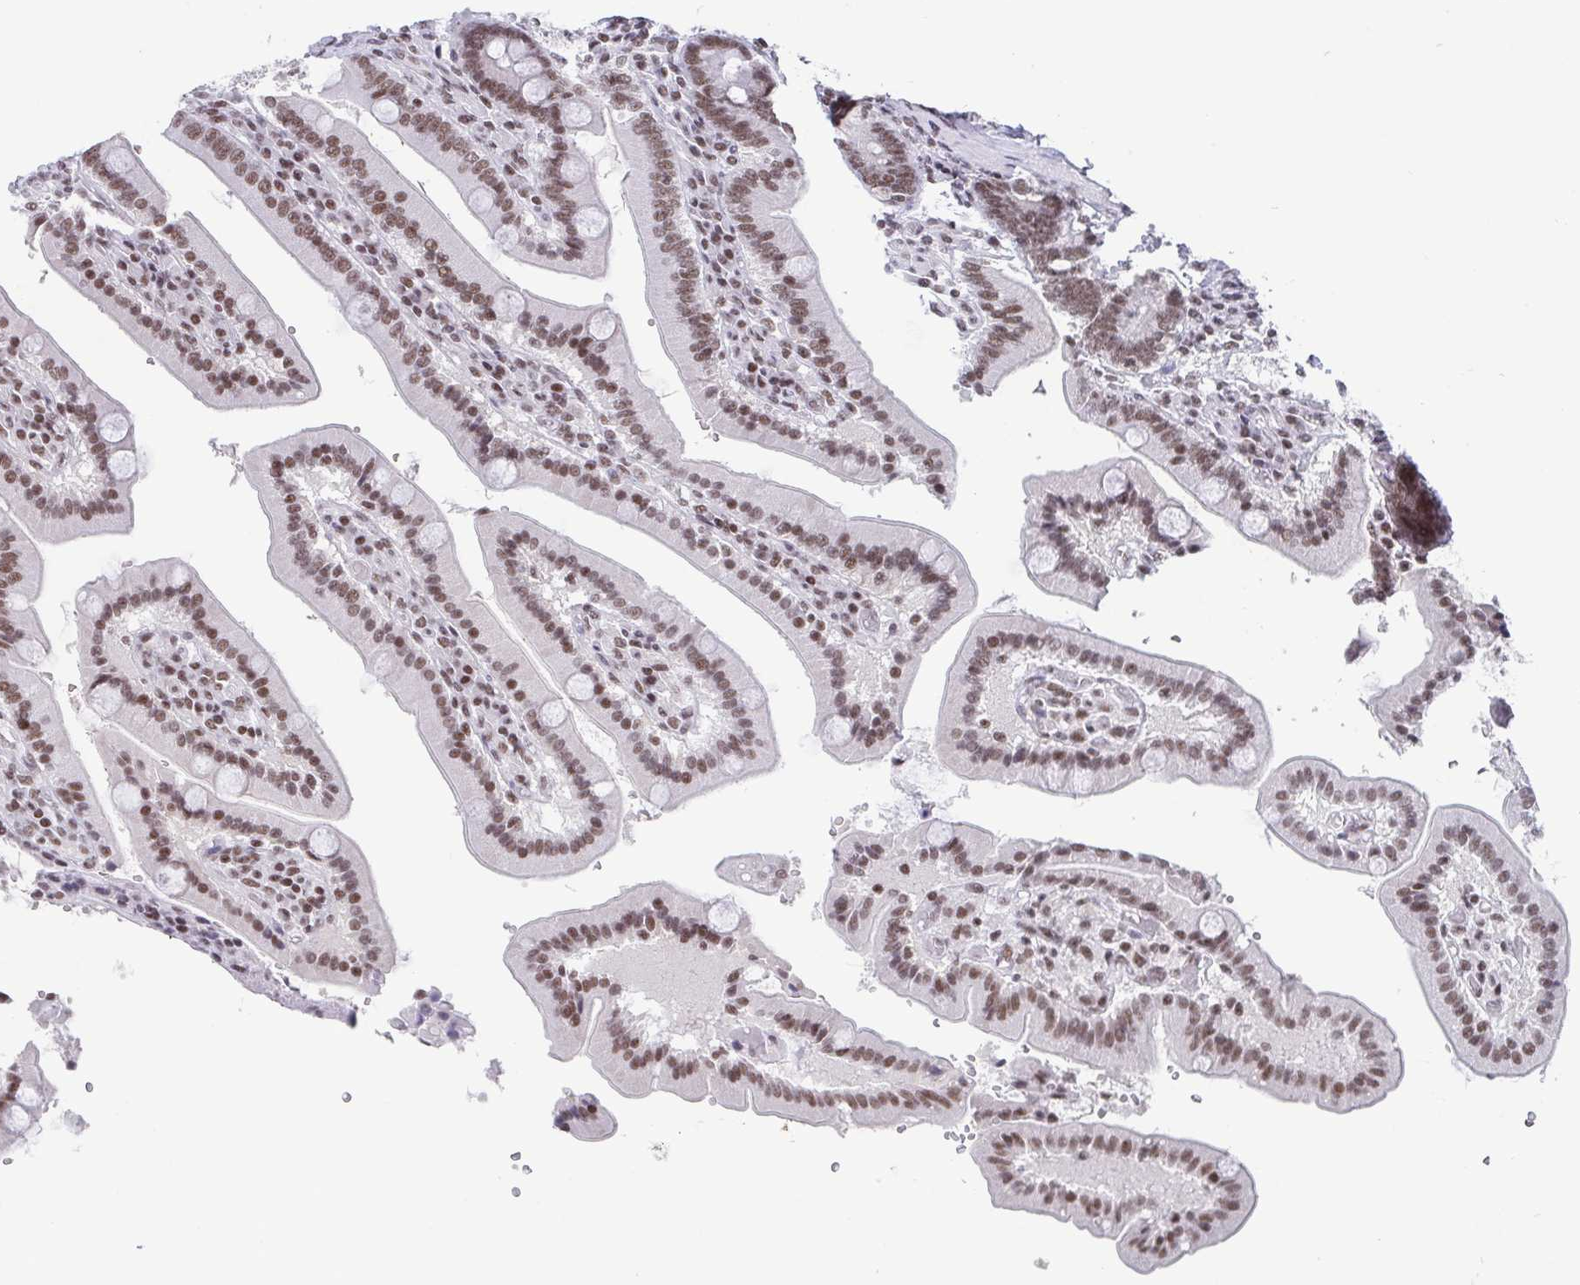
{"staining": {"intensity": "moderate", "quantity": ">75%", "location": "nuclear"}, "tissue": "duodenum", "cell_type": "Glandular cells", "image_type": "normal", "snomed": [{"axis": "morphology", "description": "Normal tissue, NOS"}, {"axis": "topography", "description": "Duodenum"}], "caption": "Protein staining demonstrates moderate nuclear staining in approximately >75% of glandular cells in normal duodenum. The protein of interest is stained brown, and the nuclei are stained in blue (DAB (3,3'-diaminobenzidine) IHC with brightfield microscopy, high magnification).", "gene": "CTCF", "patient": {"sex": "female", "age": 62}}